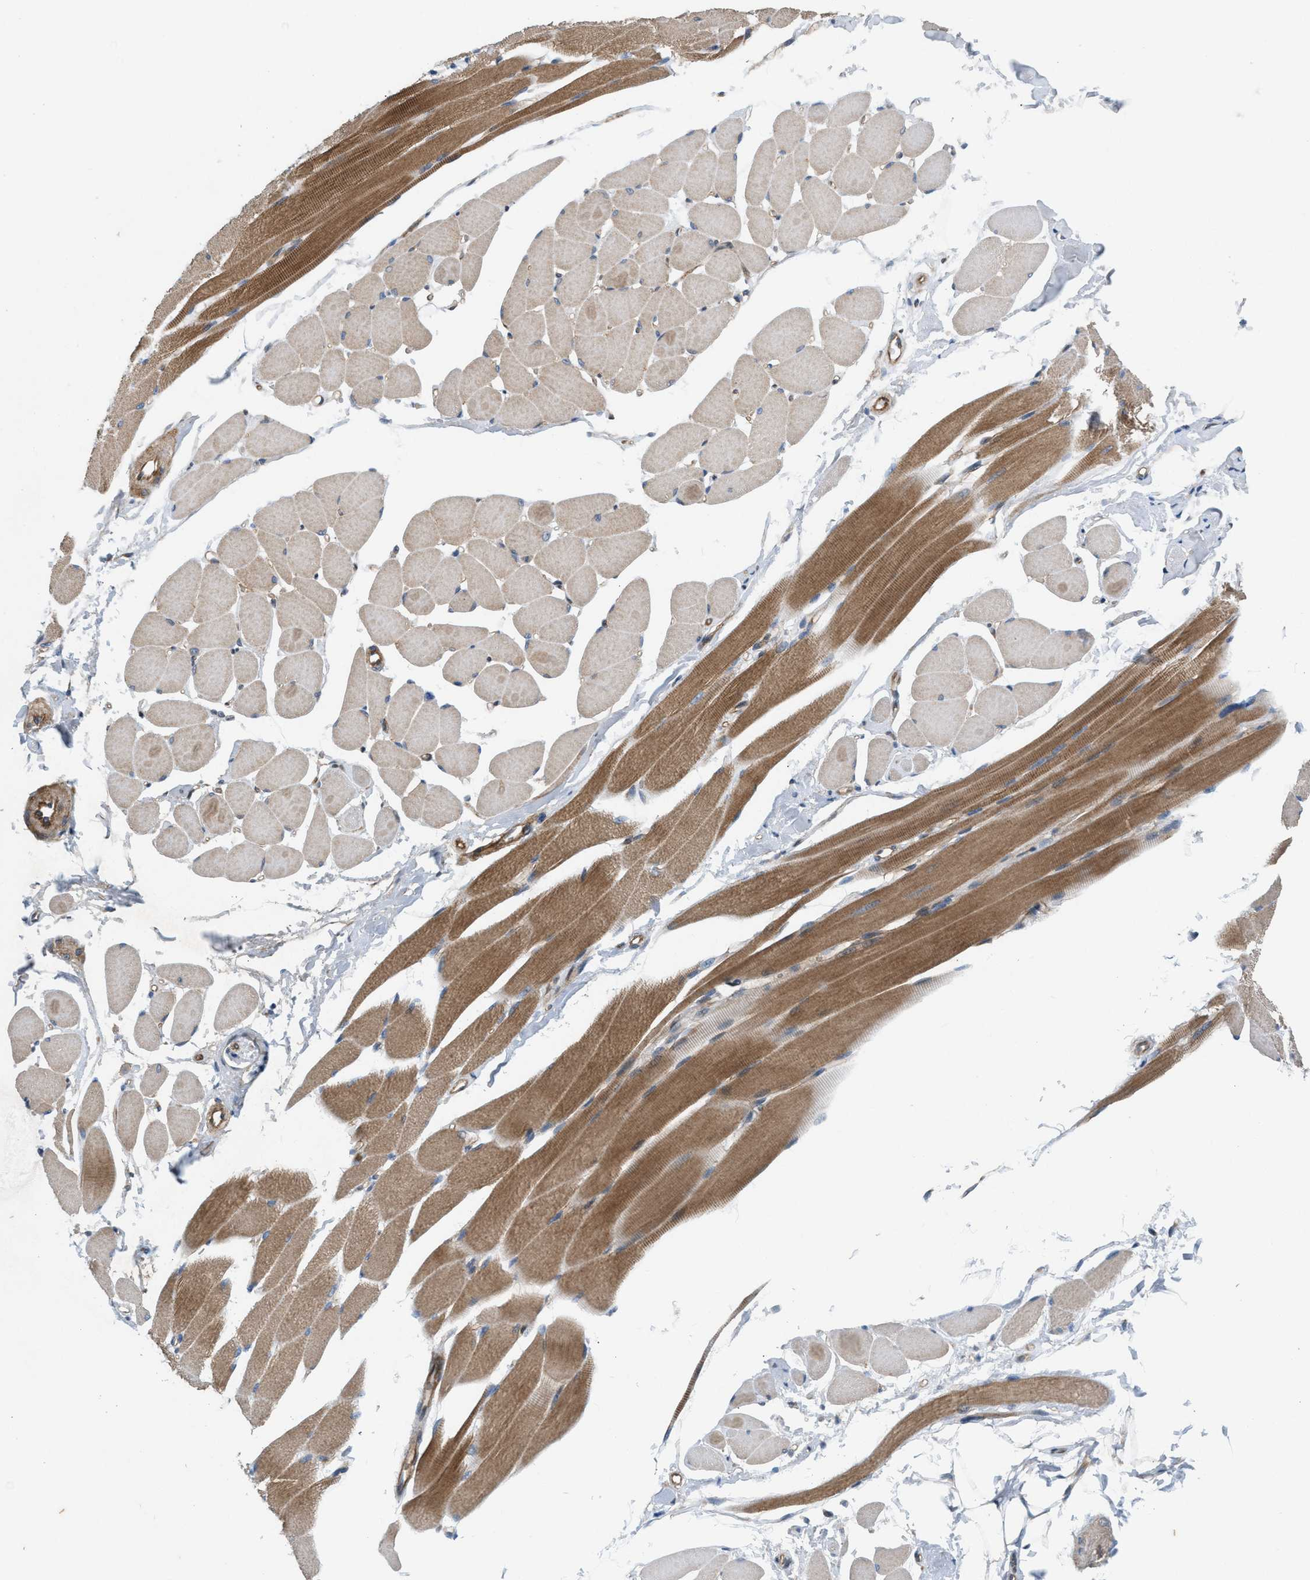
{"staining": {"intensity": "moderate", "quantity": ">75%", "location": "cytoplasmic/membranous"}, "tissue": "skeletal muscle", "cell_type": "Myocytes", "image_type": "normal", "snomed": [{"axis": "morphology", "description": "Normal tissue, NOS"}, {"axis": "topography", "description": "Skeletal muscle"}, {"axis": "topography", "description": "Peripheral nerve tissue"}], "caption": "This histopathology image displays normal skeletal muscle stained with immunohistochemistry to label a protein in brown. The cytoplasmic/membranous of myocytes show moderate positivity for the protein. Nuclei are counter-stained blue.", "gene": "CYB5D1", "patient": {"sex": "female", "age": 84}}